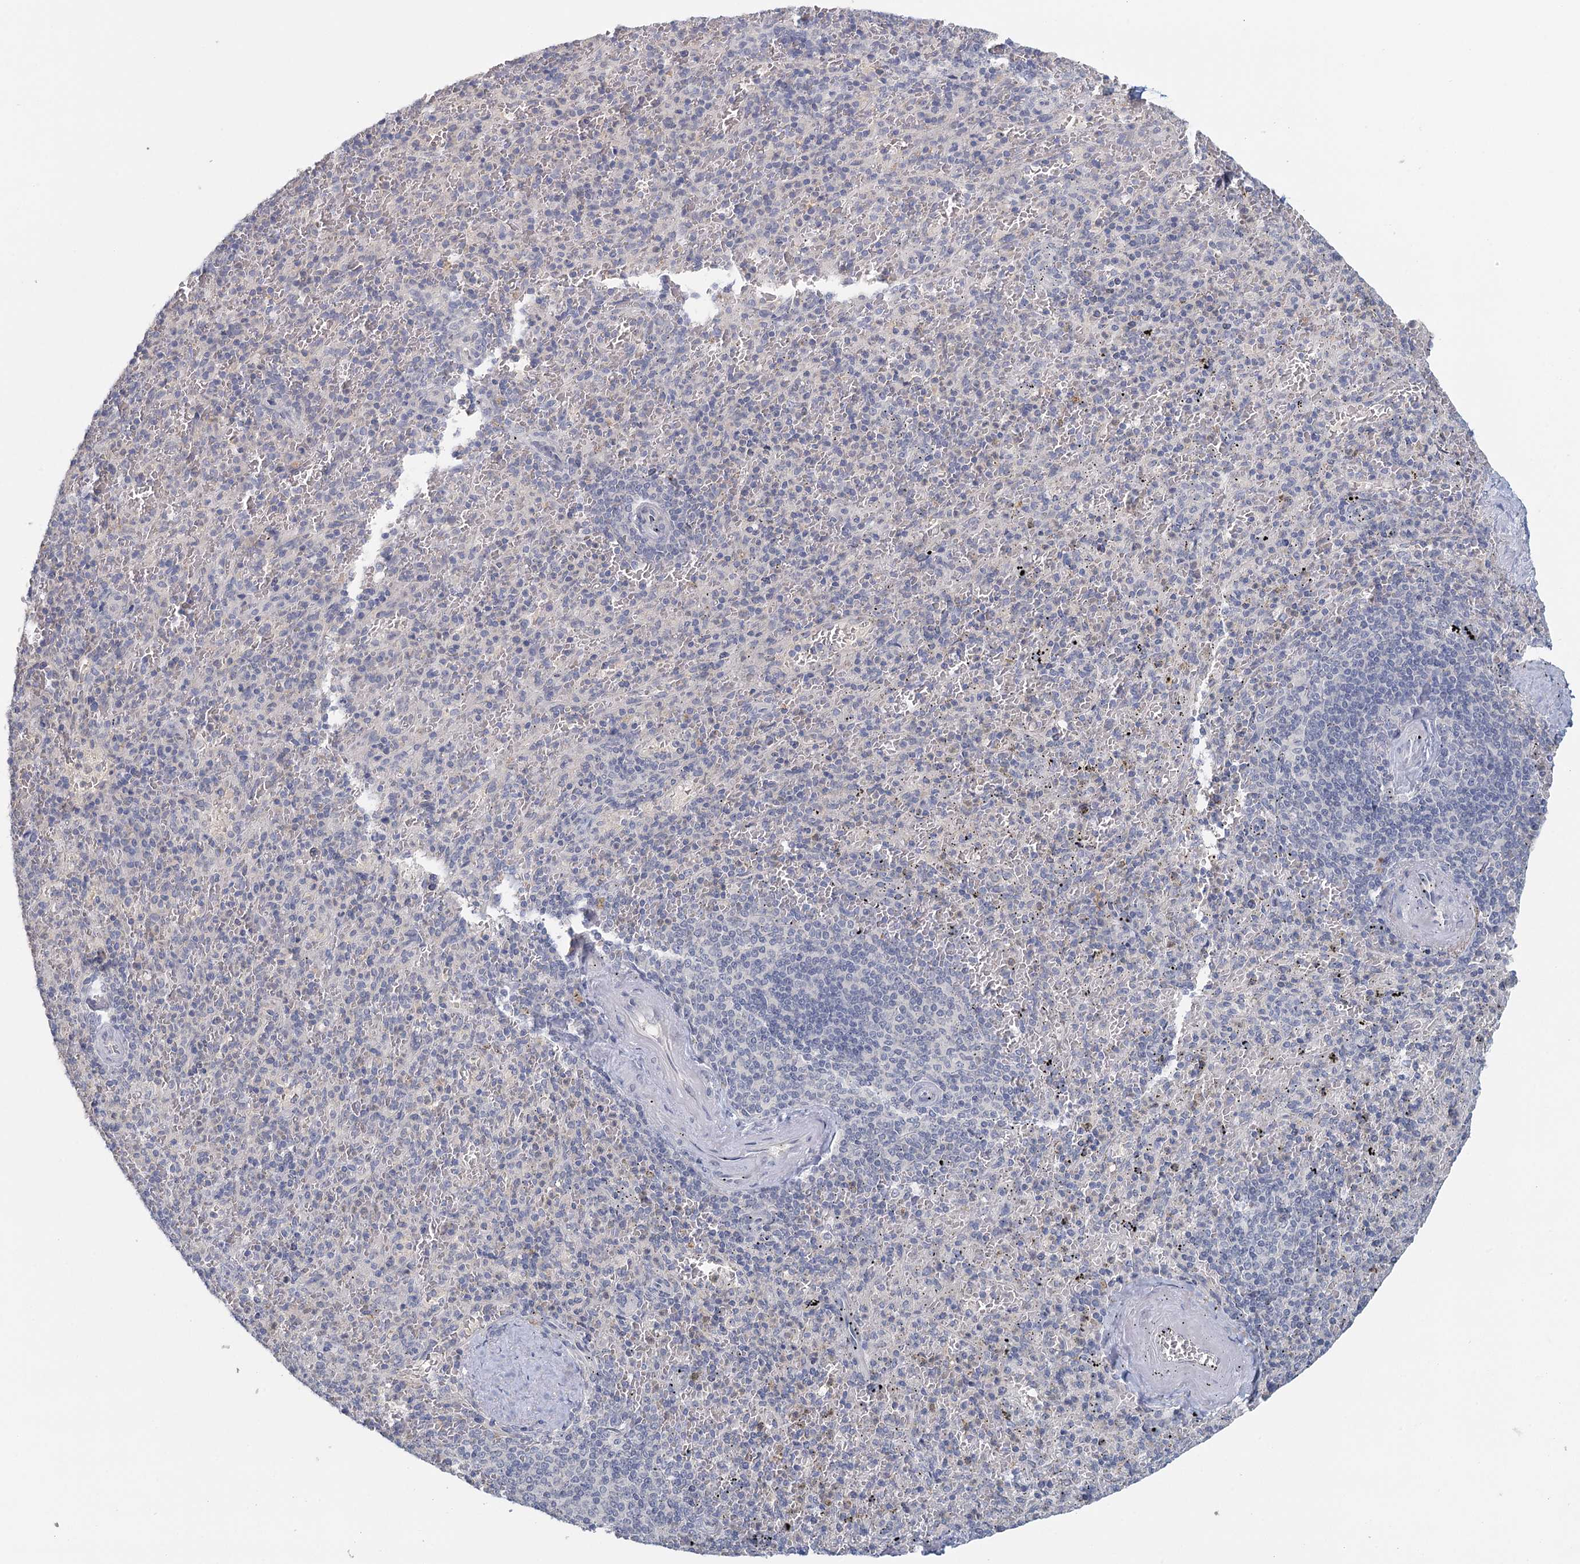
{"staining": {"intensity": "negative", "quantity": "none", "location": "none"}, "tissue": "spleen", "cell_type": "Cells in red pulp", "image_type": "normal", "snomed": [{"axis": "morphology", "description": "Normal tissue, NOS"}, {"axis": "topography", "description": "Spleen"}], "caption": "Cells in red pulp show no significant positivity in unremarkable spleen.", "gene": "MYO7B", "patient": {"sex": "male", "age": 82}}